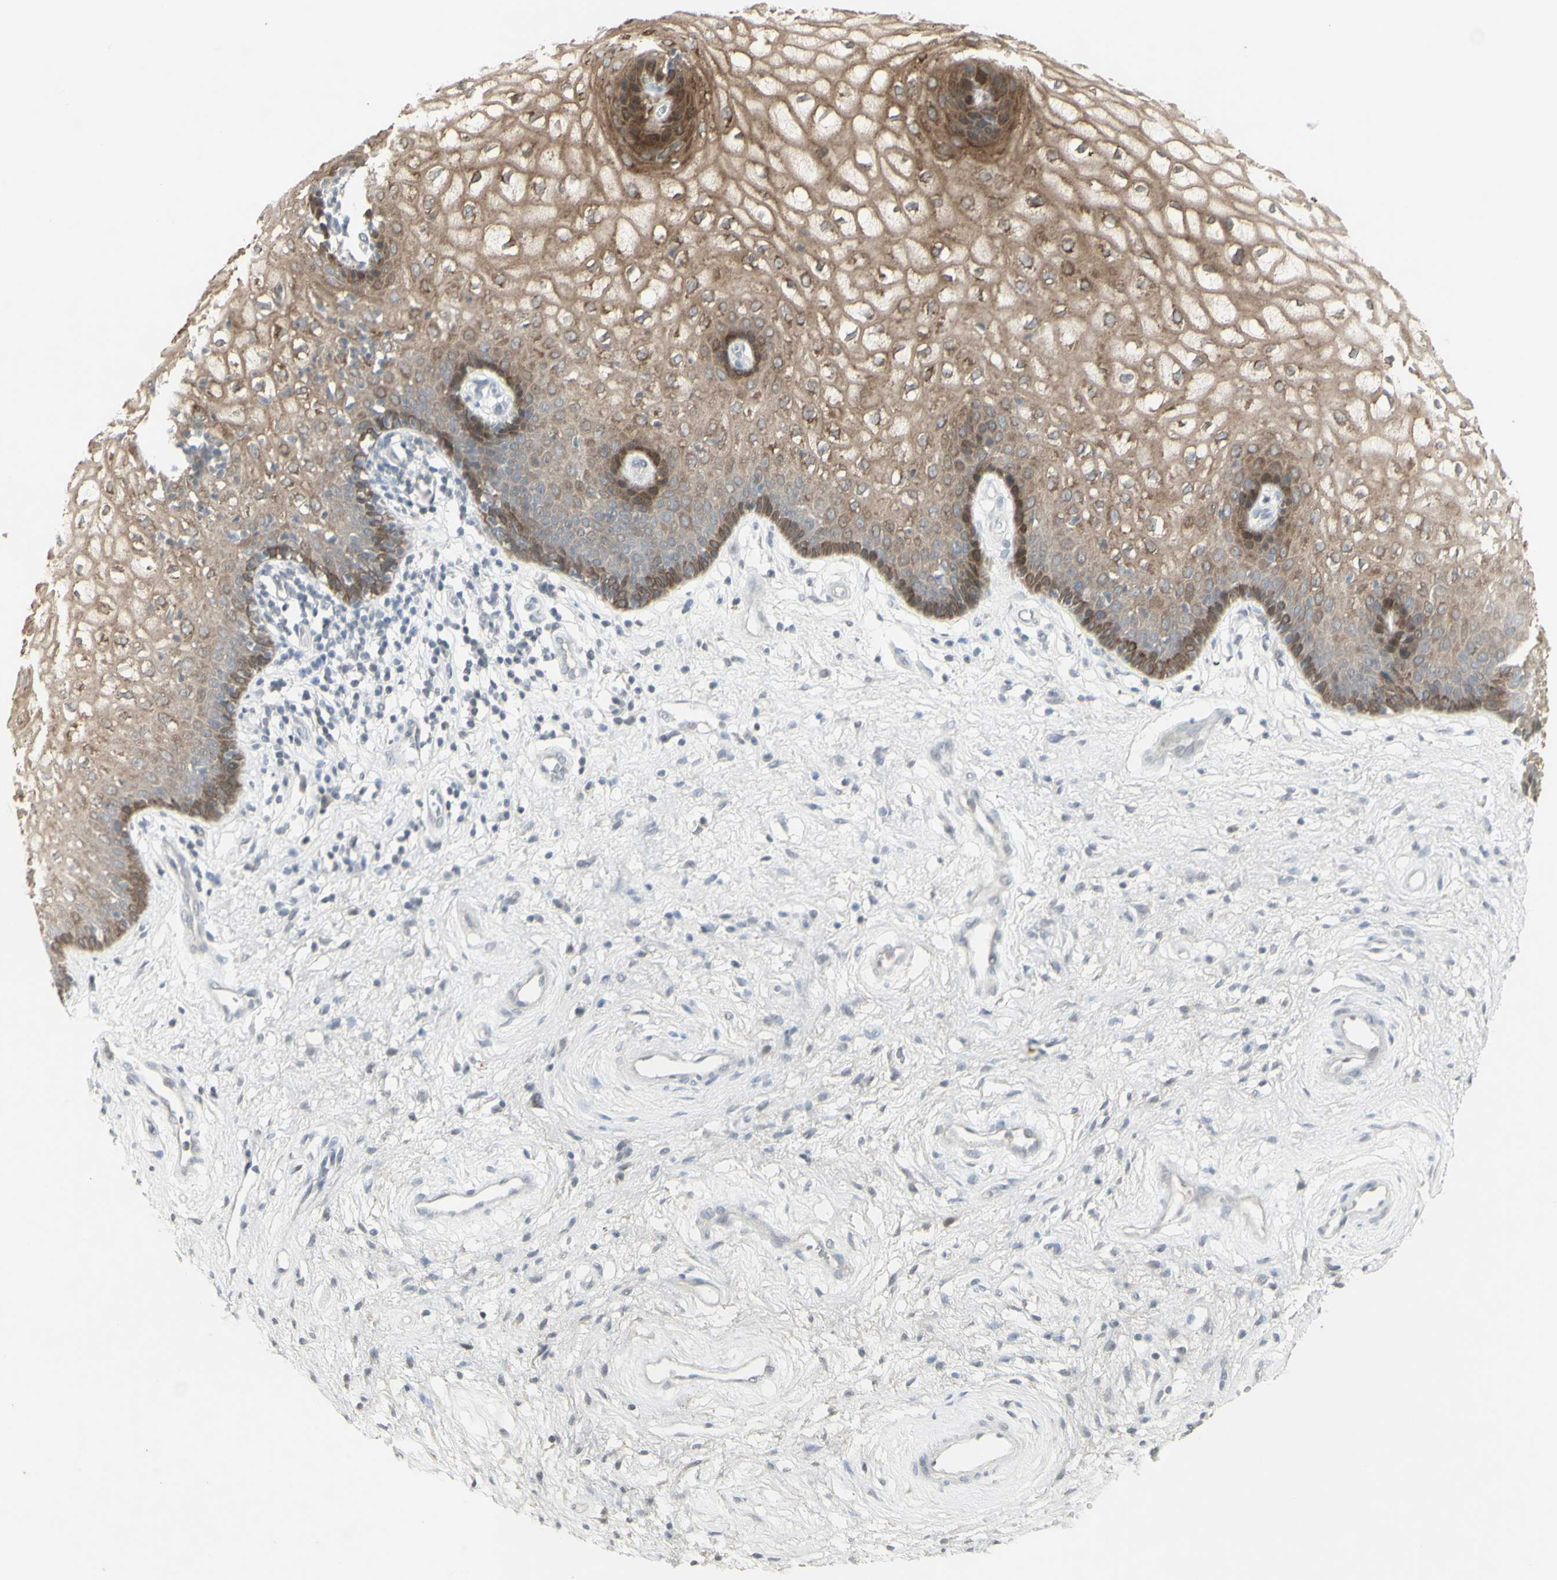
{"staining": {"intensity": "moderate", "quantity": ">75%", "location": "cytoplasmic/membranous"}, "tissue": "vagina", "cell_type": "Squamous epithelial cells", "image_type": "normal", "snomed": [{"axis": "morphology", "description": "Normal tissue, NOS"}, {"axis": "topography", "description": "Vagina"}], "caption": "Benign vagina was stained to show a protein in brown. There is medium levels of moderate cytoplasmic/membranous expression in approximately >75% of squamous epithelial cells. (DAB (3,3'-diaminobenzidine) IHC, brown staining for protein, blue staining for nuclei).", "gene": "C1orf116", "patient": {"sex": "female", "age": 34}}